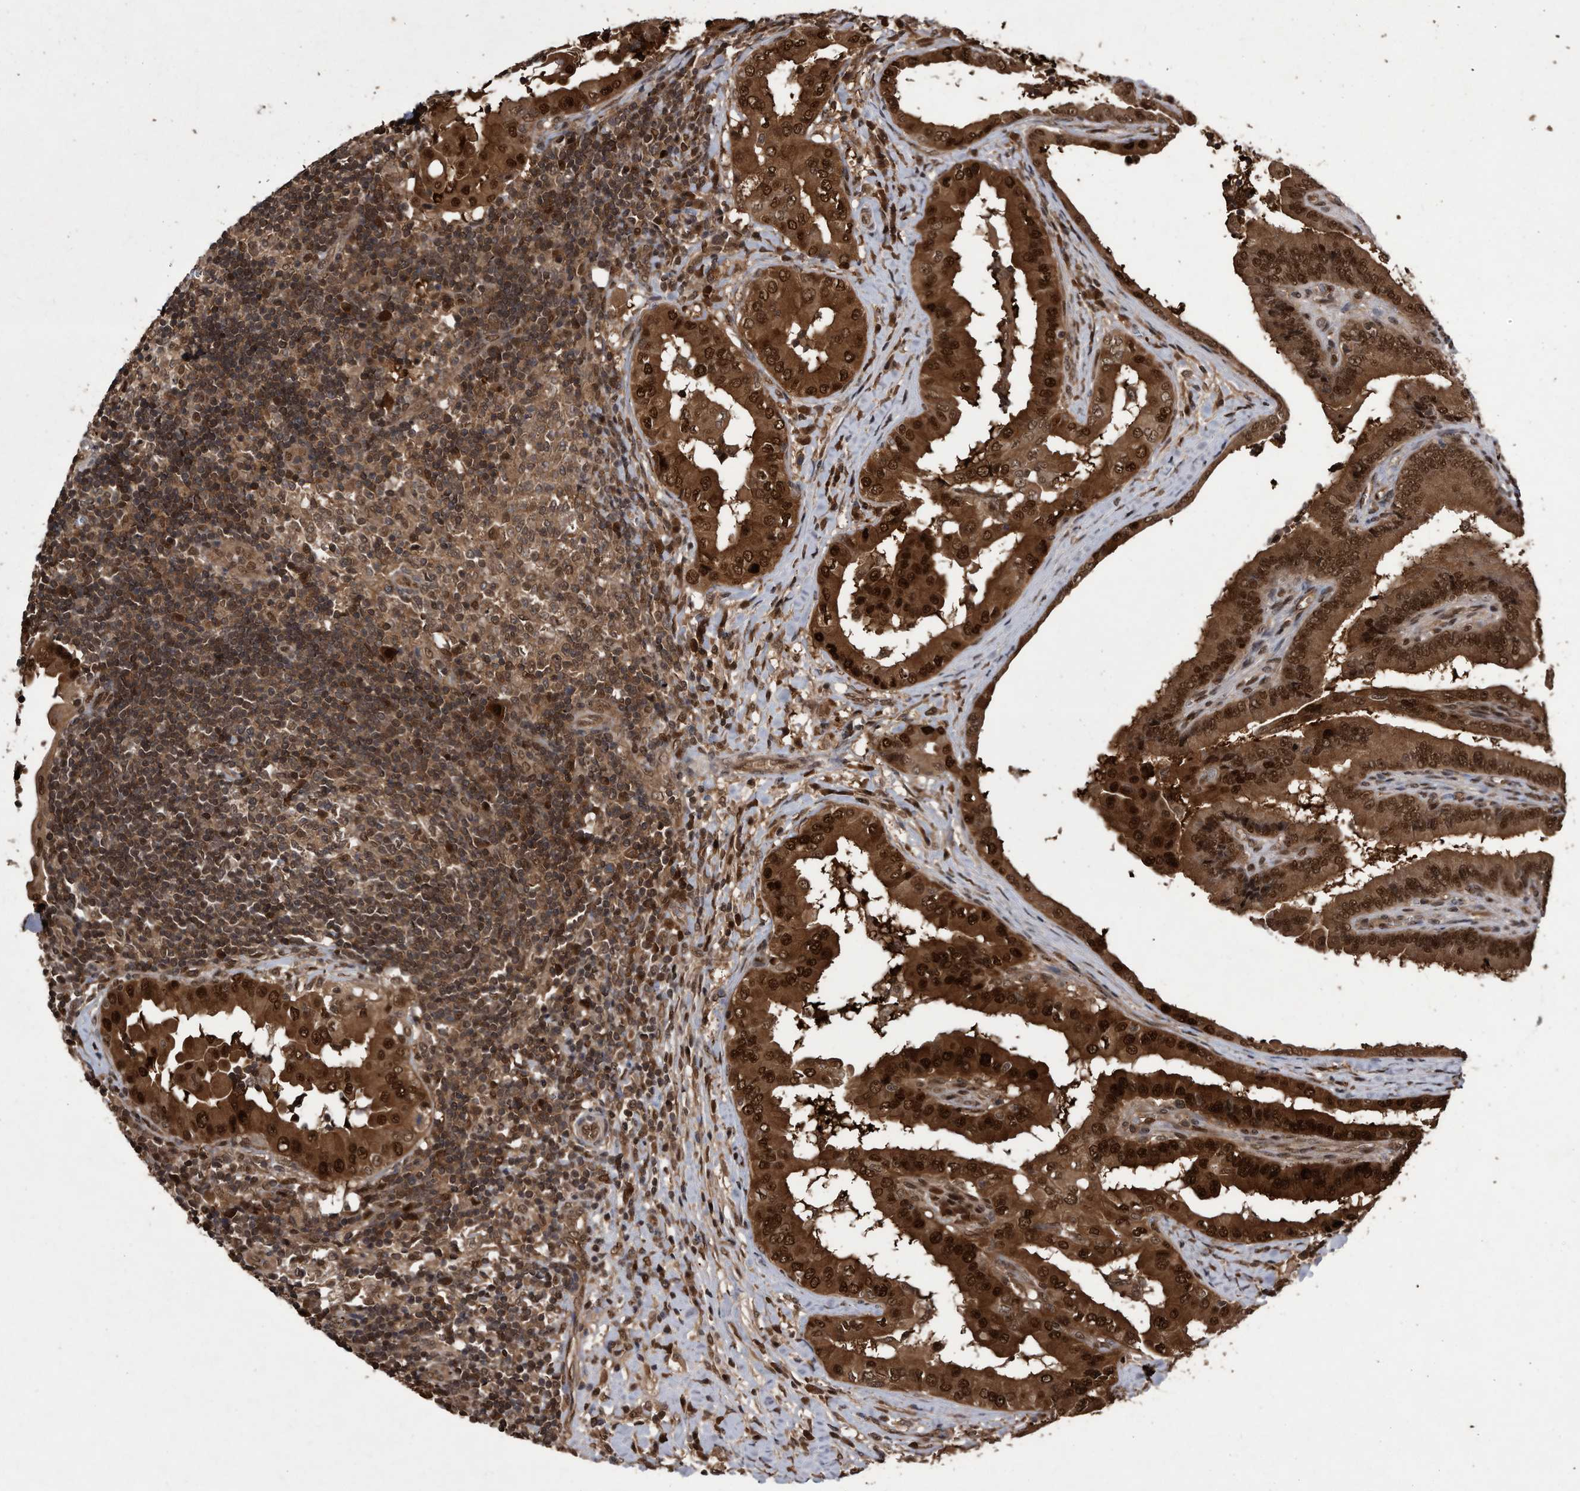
{"staining": {"intensity": "strong", "quantity": ">75%", "location": "cytoplasmic/membranous,nuclear"}, "tissue": "thyroid cancer", "cell_type": "Tumor cells", "image_type": "cancer", "snomed": [{"axis": "morphology", "description": "Papillary adenocarcinoma, NOS"}, {"axis": "topography", "description": "Thyroid gland"}], "caption": "Immunohistochemical staining of thyroid papillary adenocarcinoma reveals high levels of strong cytoplasmic/membranous and nuclear protein positivity in about >75% of tumor cells. The protein is stained brown, and the nuclei are stained in blue (DAB (3,3'-diaminobenzidine) IHC with brightfield microscopy, high magnification).", "gene": "RAD23B", "patient": {"sex": "male", "age": 33}}